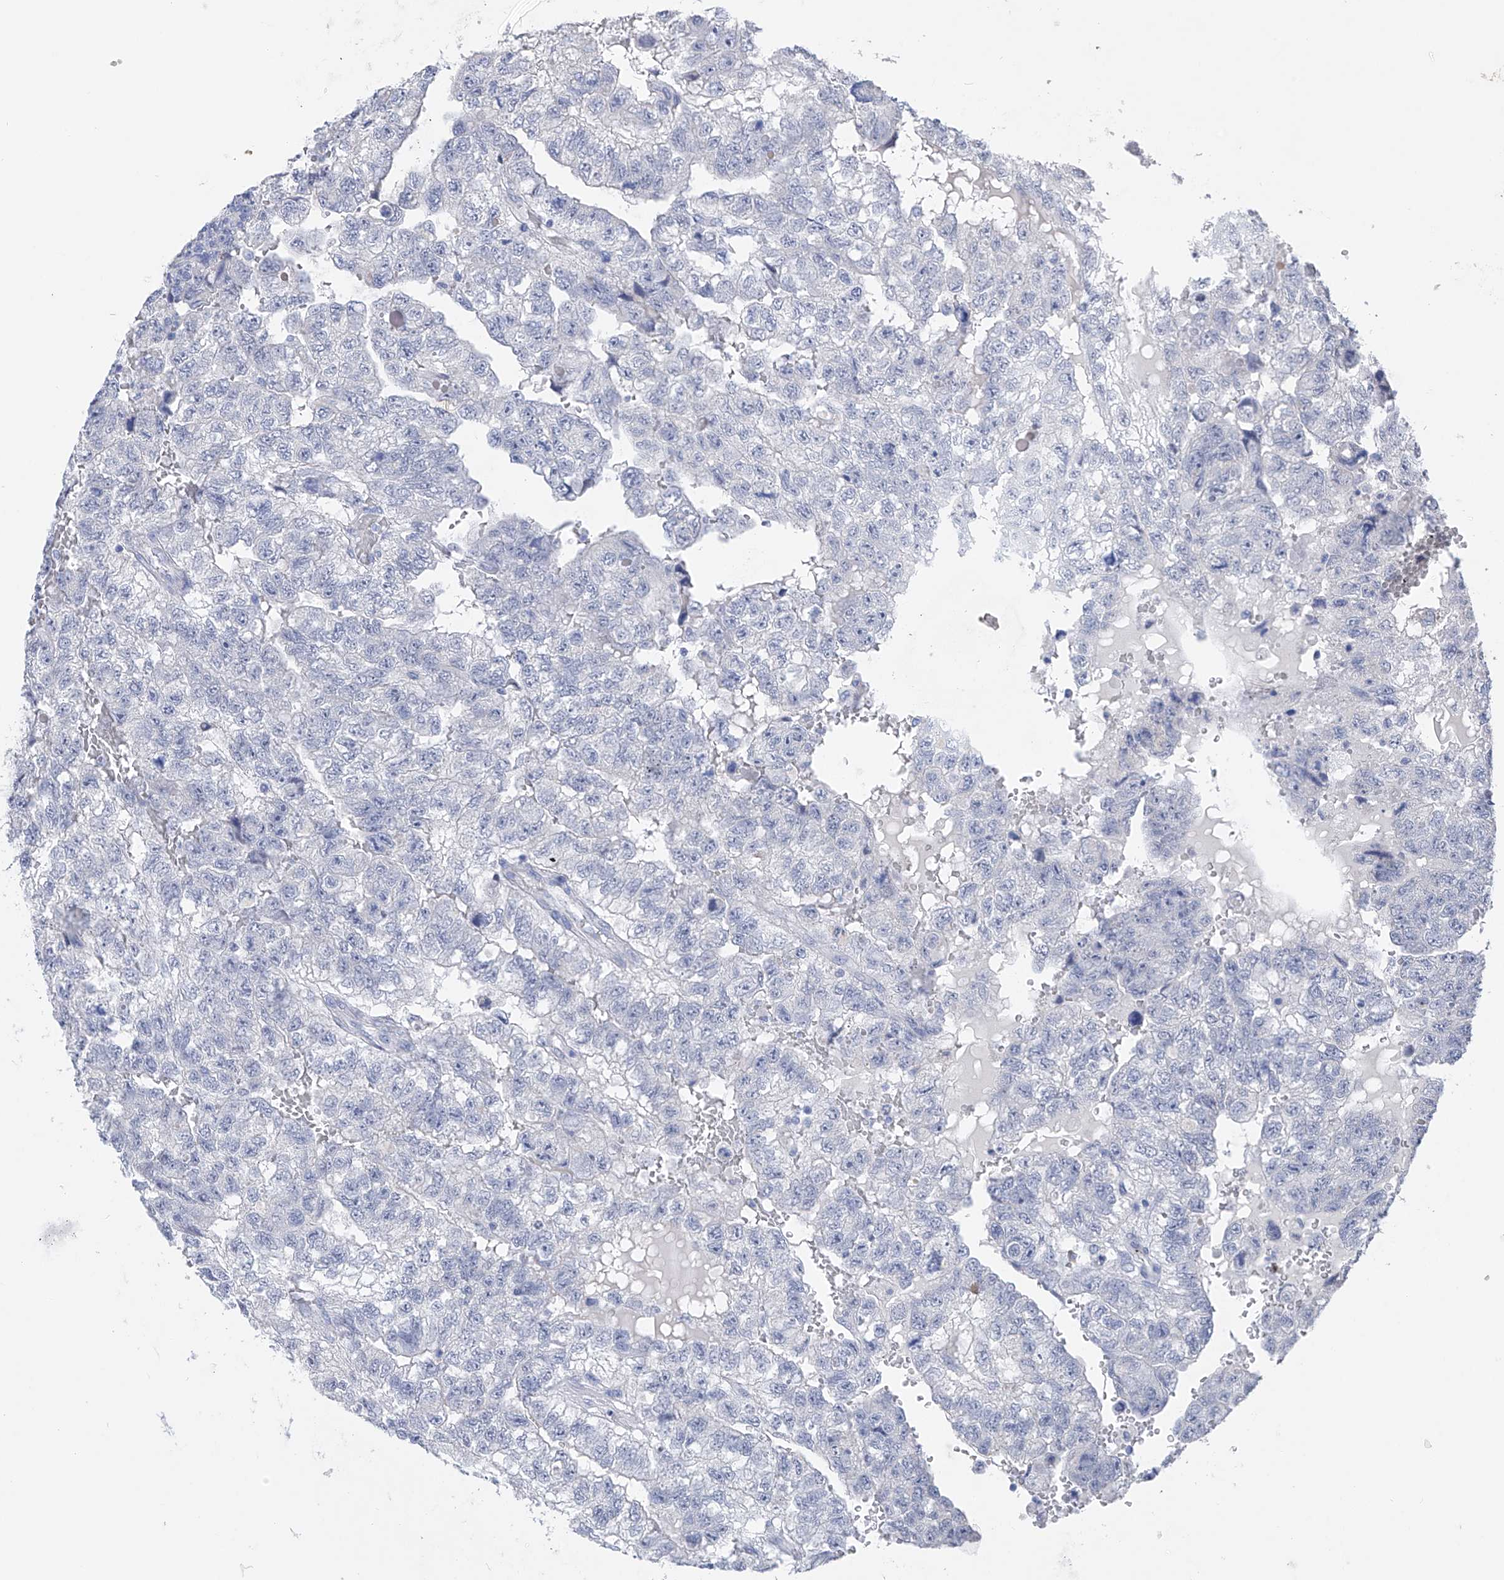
{"staining": {"intensity": "negative", "quantity": "none", "location": "none"}, "tissue": "testis cancer", "cell_type": "Tumor cells", "image_type": "cancer", "snomed": [{"axis": "morphology", "description": "Carcinoma, Embryonal, NOS"}, {"axis": "topography", "description": "Testis"}], "caption": "Micrograph shows no significant protein positivity in tumor cells of testis cancer (embryonal carcinoma).", "gene": "ADRA1A", "patient": {"sex": "male", "age": 36}}